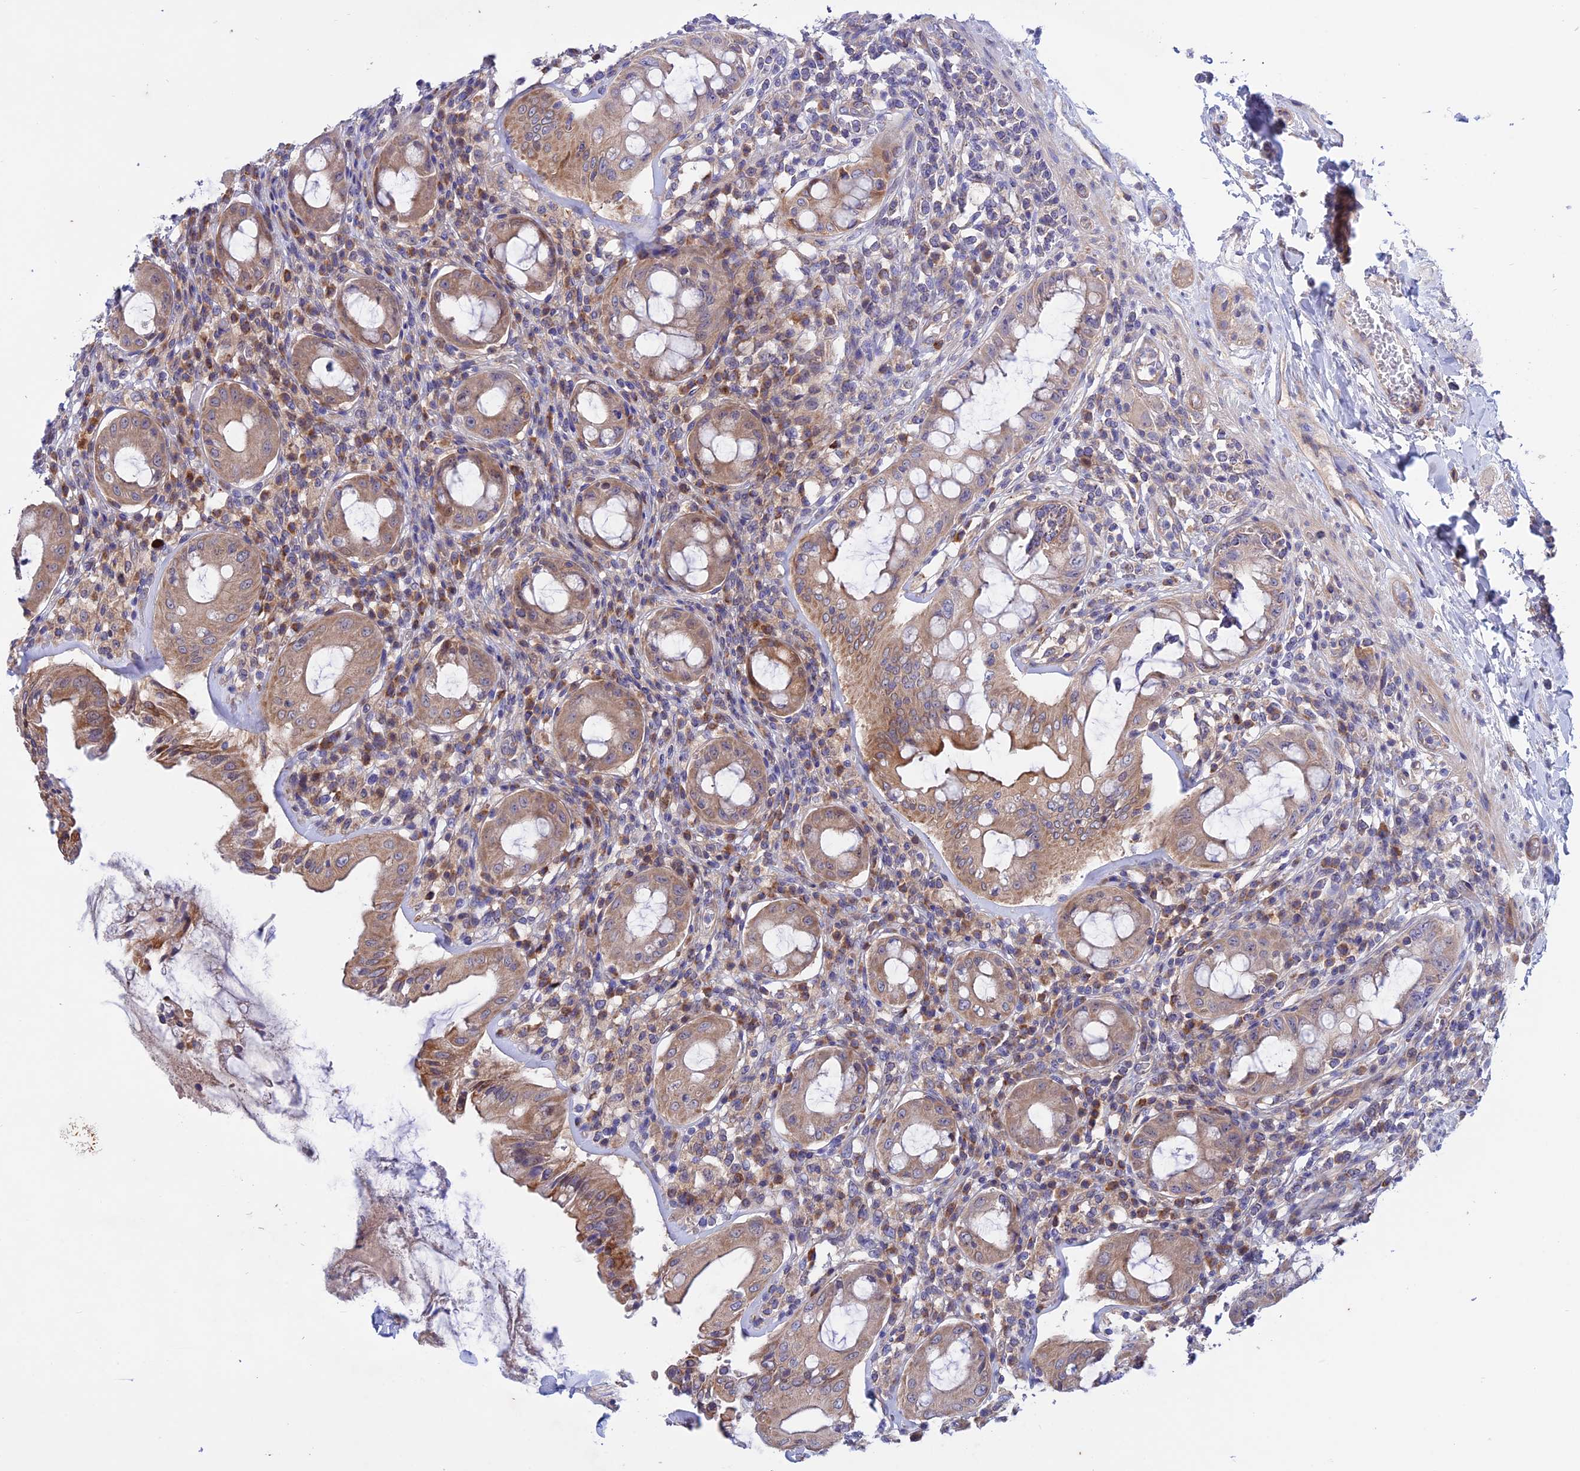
{"staining": {"intensity": "moderate", "quantity": ">75%", "location": "cytoplasmic/membranous"}, "tissue": "rectum", "cell_type": "Glandular cells", "image_type": "normal", "snomed": [{"axis": "morphology", "description": "Normal tissue, NOS"}, {"axis": "topography", "description": "Rectum"}], "caption": "Immunohistochemistry (DAB) staining of unremarkable rectum shows moderate cytoplasmic/membranous protein positivity in about >75% of glandular cells.", "gene": "HYCC1", "patient": {"sex": "female", "age": 57}}